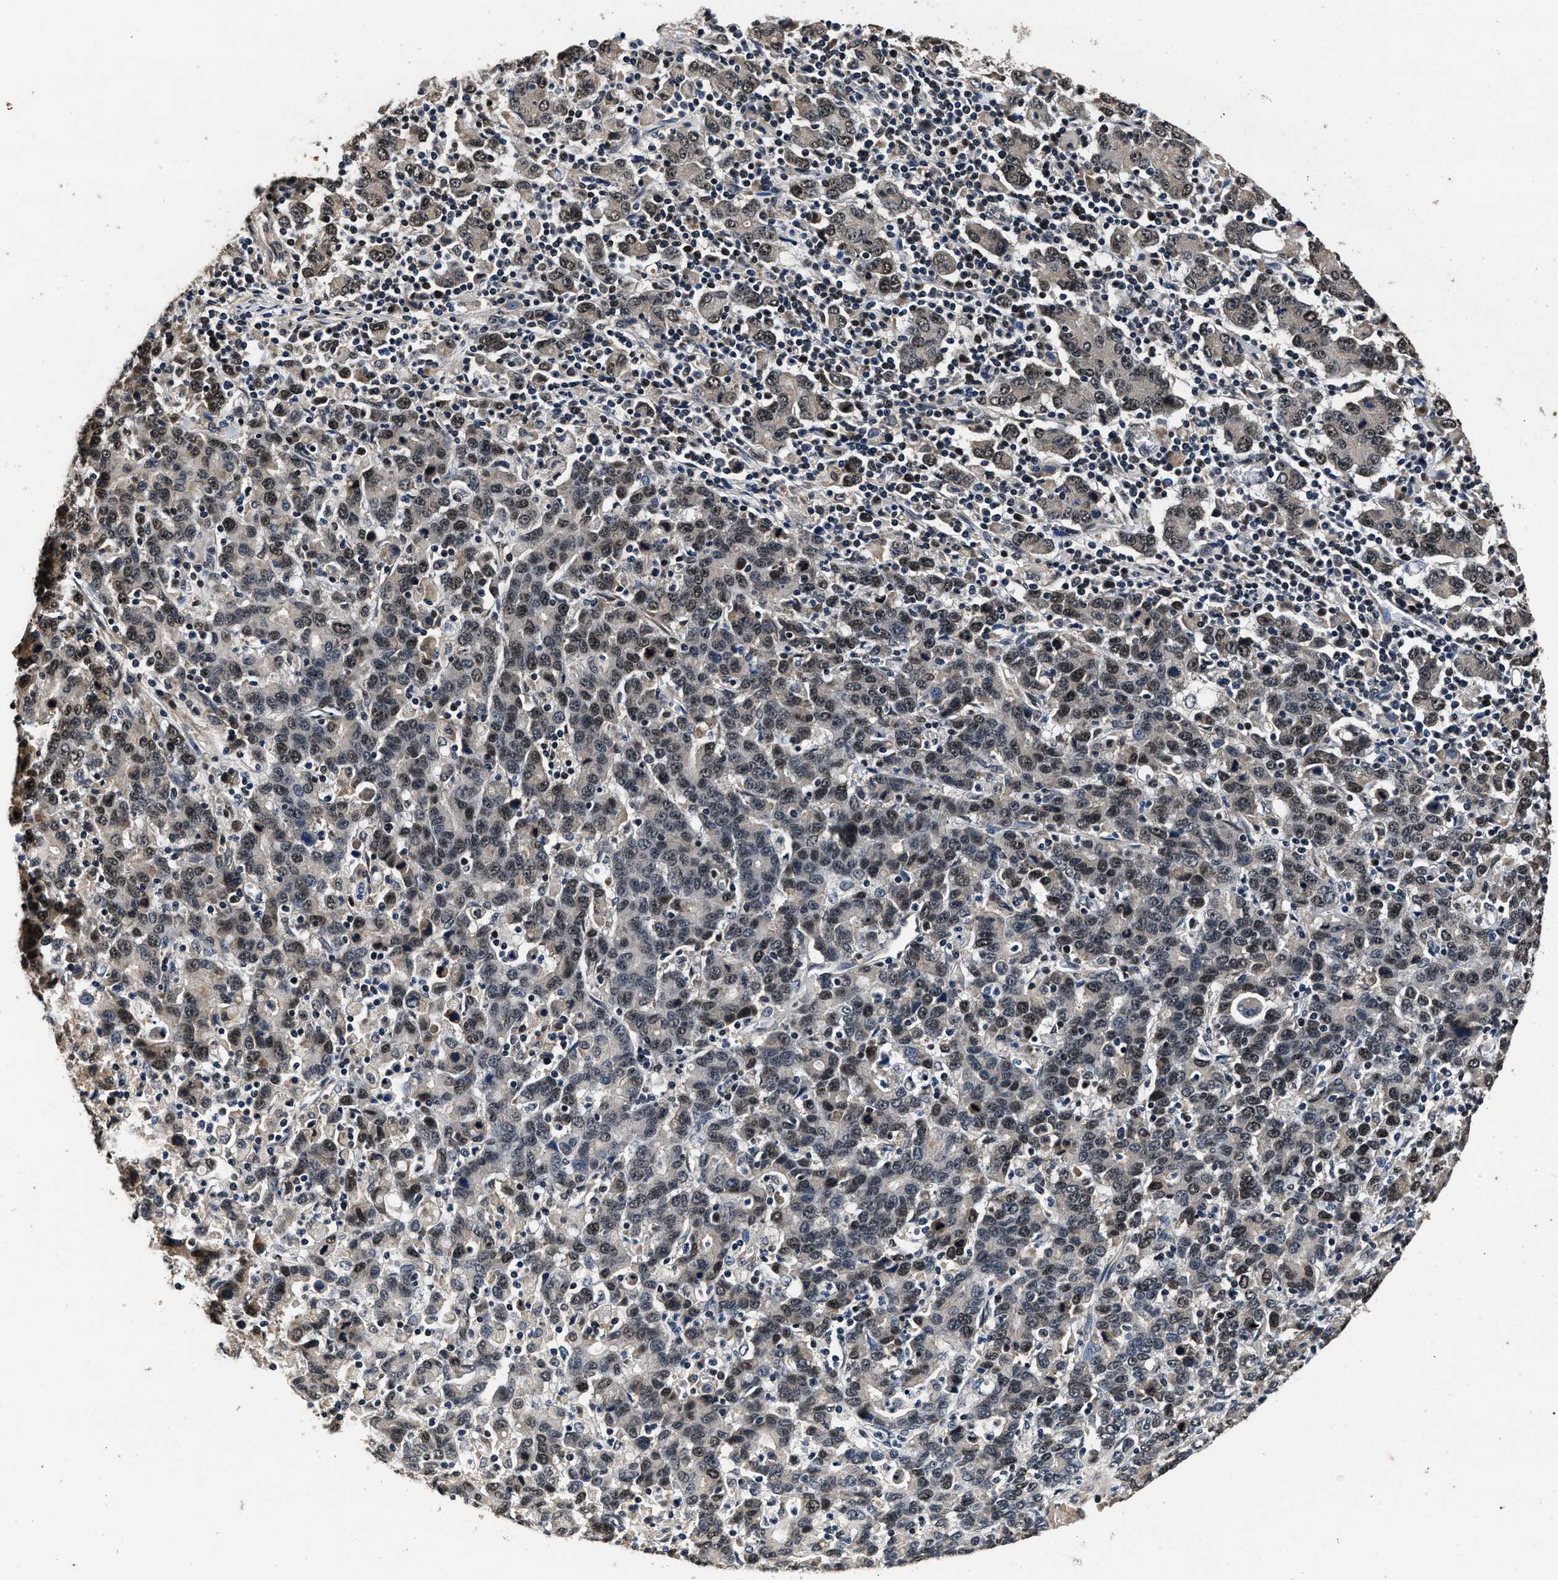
{"staining": {"intensity": "weak", "quantity": ">75%", "location": "nuclear"}, "tissue": "stomach cancer", "cell_type": "Tumor cells", "image_type": "cancer", "snomed": [{"axis": "morphology", "description": "Adenocarcinoma, NOS"}, {"axis": "topography", "description": "Stomach, upper"}], "caption": "A micrograph showing weak nuclear expression in approximately >75% of tumor cells in stomach cancer, as visualized by brown immunohistochemical staining.", "gene": "CSTF1", "patient": {"sex": "male", "age": 69}}